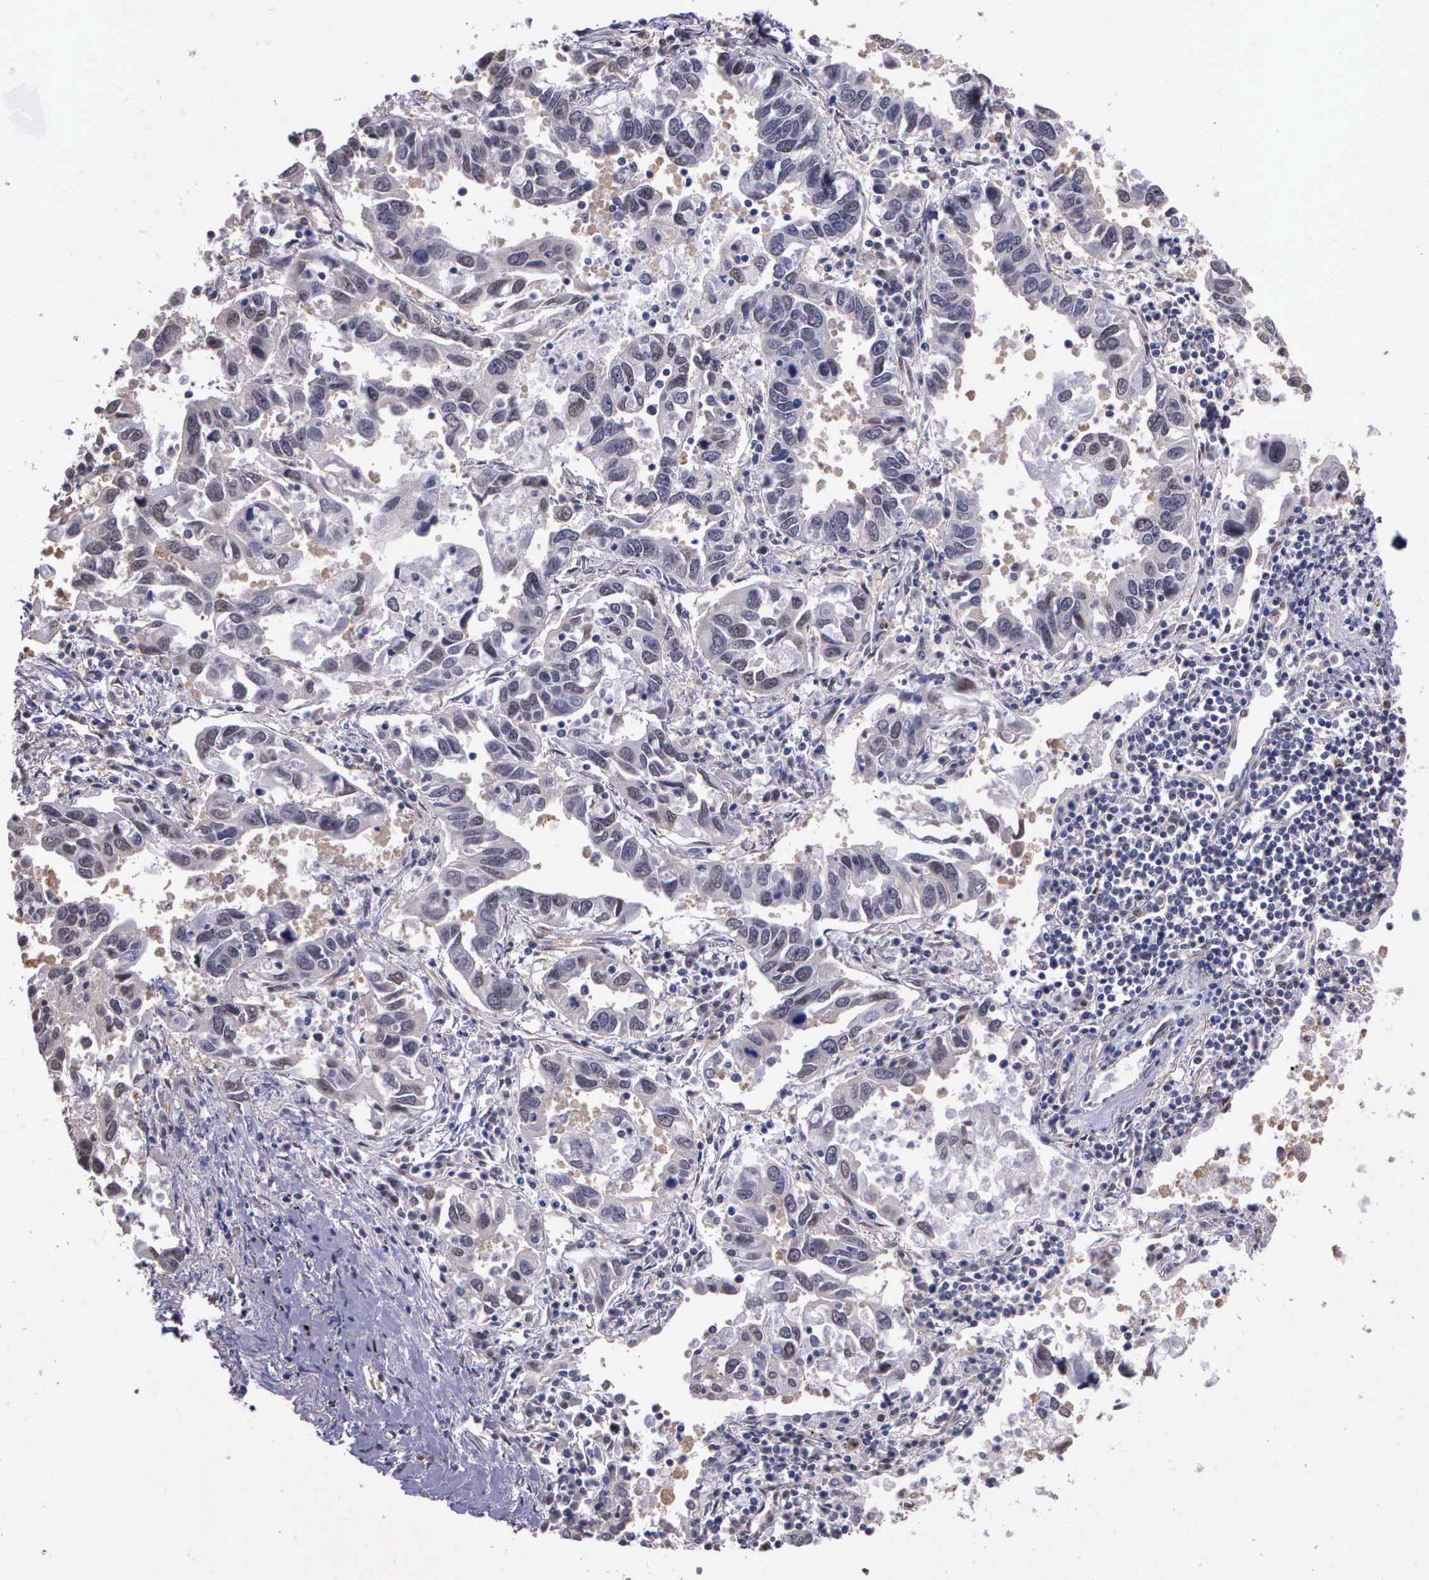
{"staining": {"intensity": "weak", "quantity": "25%-75%", "location": "cytoplasmic/membranous"}, "tissue": "lung cancer", "cell_type": "Tumor cells", "image_type": "cancer", "snomed": [{"axis": "morphology", "description": "Adenocarcinoma, NOS"}, {"axis": "topography", "description": "Lung"}], "caption": "Lung cancer (adenocarcinoma) stained with a protein marker shows weak staining in tumor cells.", "gene": "PSMC1", "patient": {"sex": "male", "age": 48}}